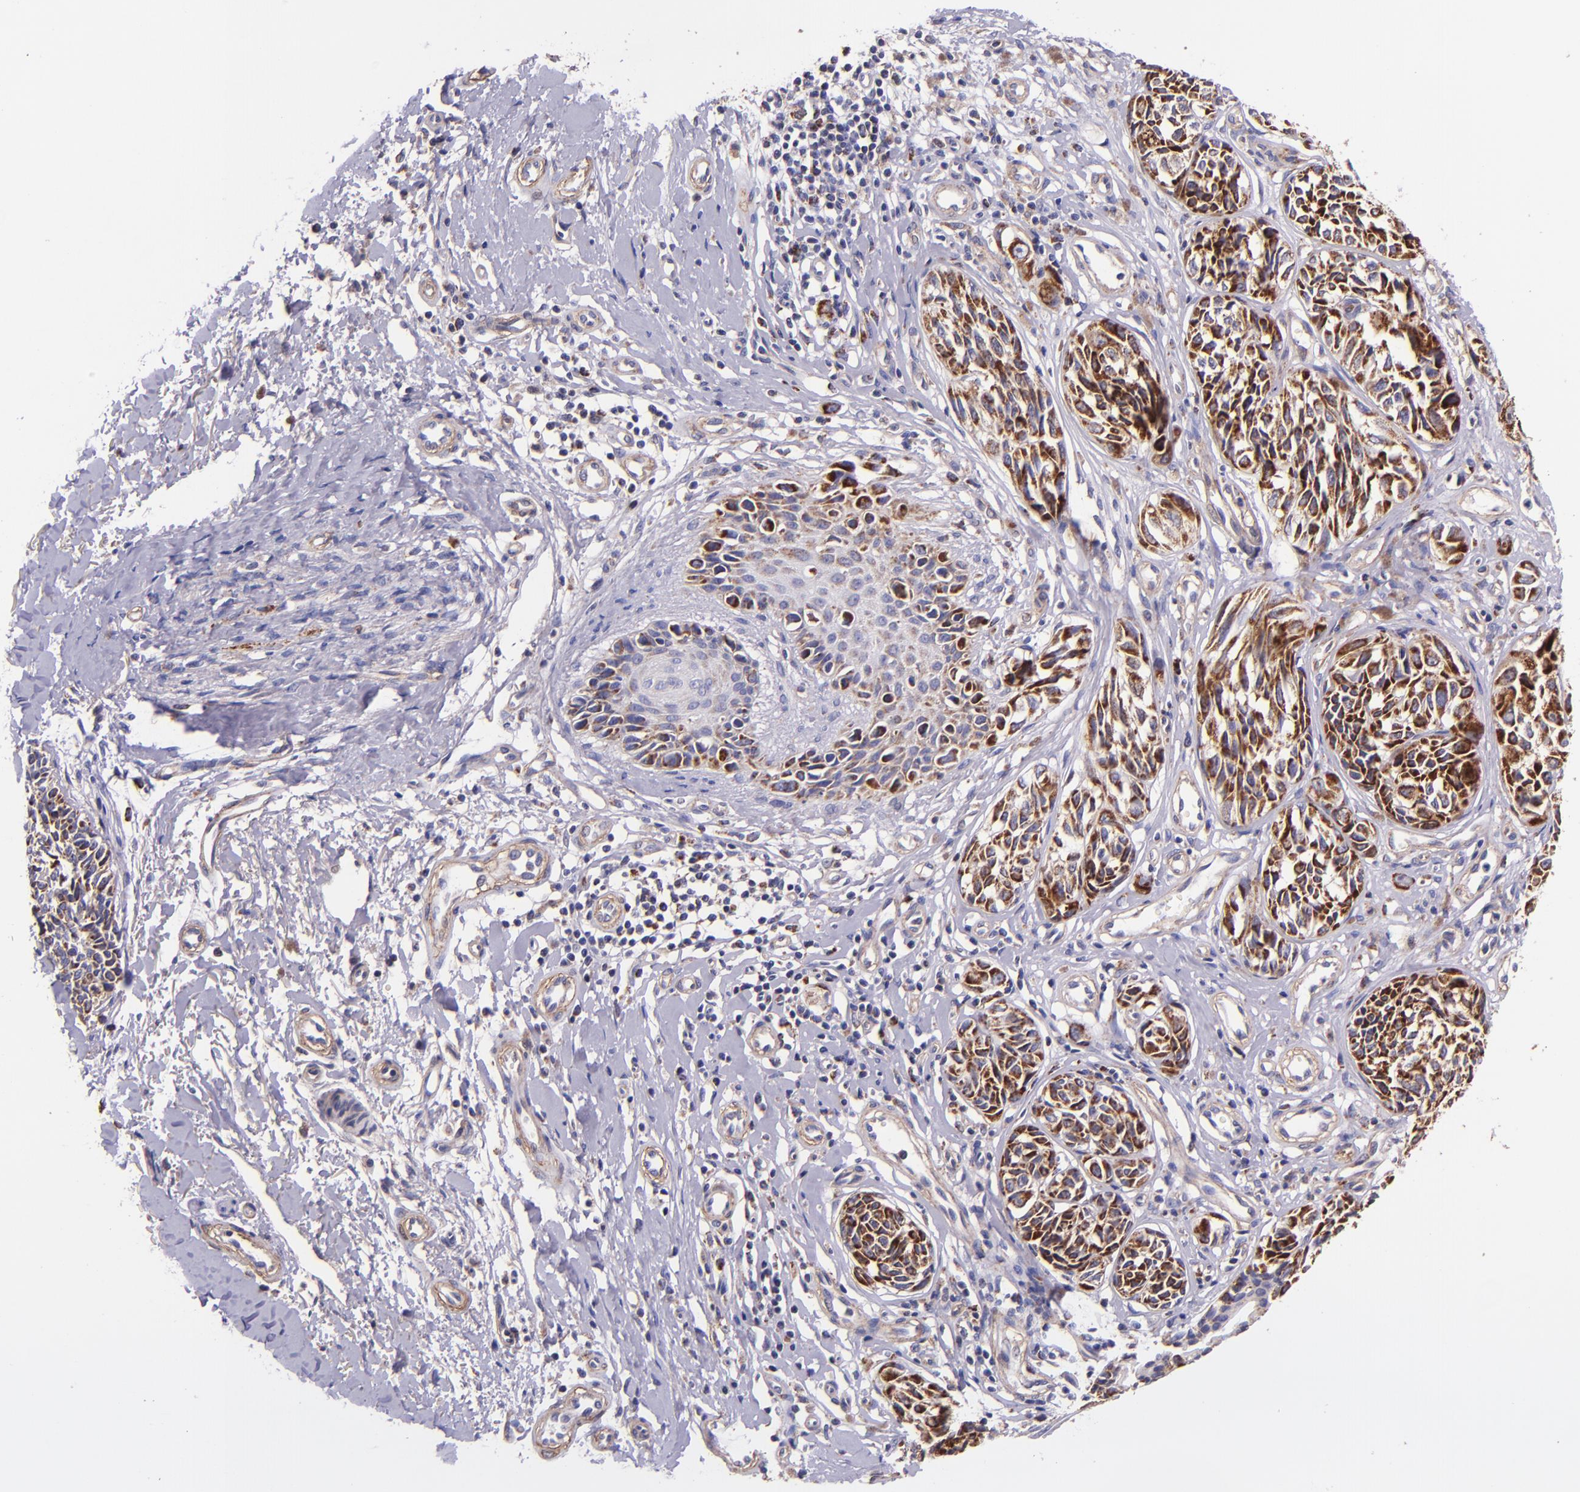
{"staining": {"intensity": "moderate", "quantity": ">75%", "location": "cytoplasmic/membranous"}, "tissue": "melanoma", "cell_type": "Tumor cells", "image_type": "cancer", "snomed": [{"axis": "morphology", "description": "Malignant melanoma, NOS"}, {"axis": "topography", "description": "Skin"}], "caption": "Immunohistochemical staining of human melanoma displays medium levels of moderate cytoplasmic/membranous staining in about >75% of tumor cells.", "gene": "IDH3G", "patient": {"sex": "male", "age": 67}}